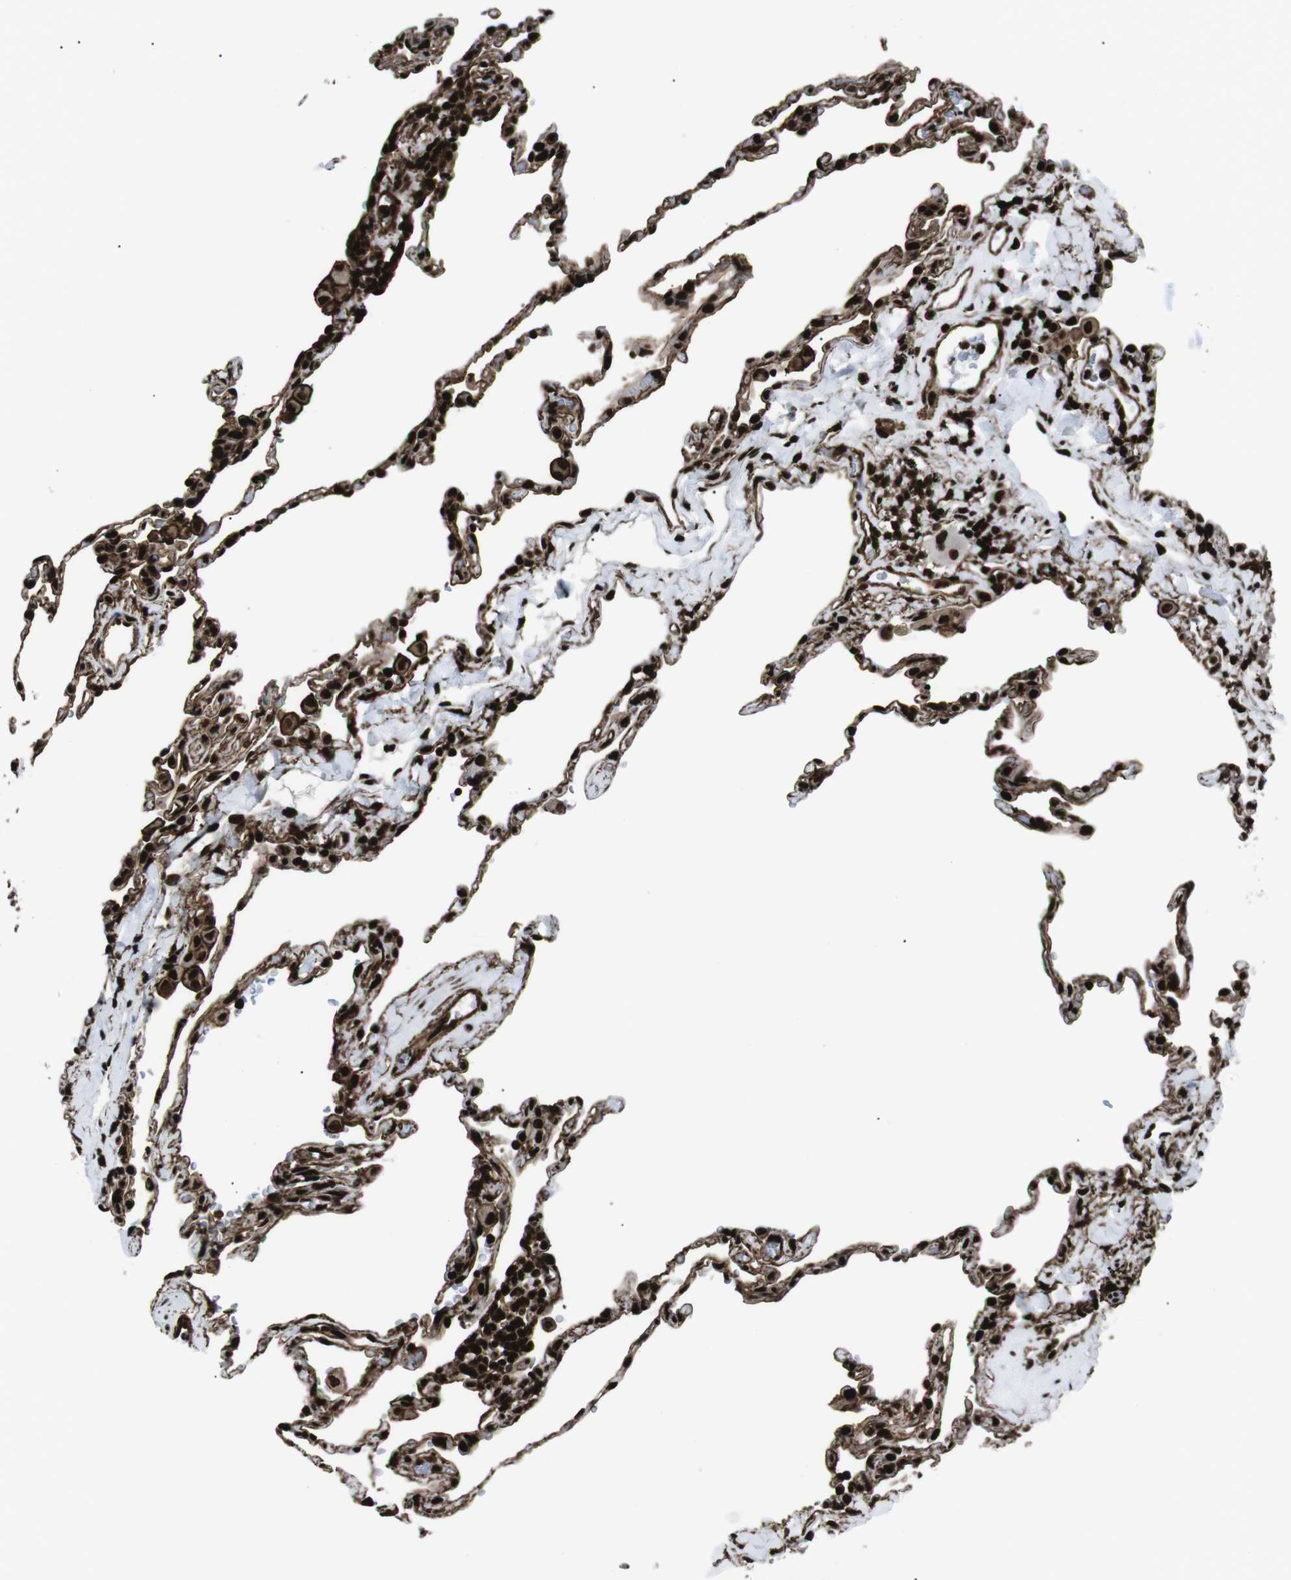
{"staining": {"intensity": "strong", "quantity": ">75%", "location": "cytoplasmic/membranous,nuclear"}, "tissue": "lung", "cell_type": "Alveolar cells", "image_type": "normal", "snomed": [{"axis": "morphology", "description": "Normal tissue, NOS"}, {"axis": "topography", "description": "Lung"}], "caption": "IHC photomicrograph of benign lung: human lung stained using immunohistochemistry (IHC) reveals high levels of strong protein expression localized specifically in the cytoplasmic/membranous,nuclear of alveolar cells, appearing as a cytoplasmic/membranous,nuclear brown color.", "gene": "HNRNPU", "patient": {"sex": "male", "age": 59}}